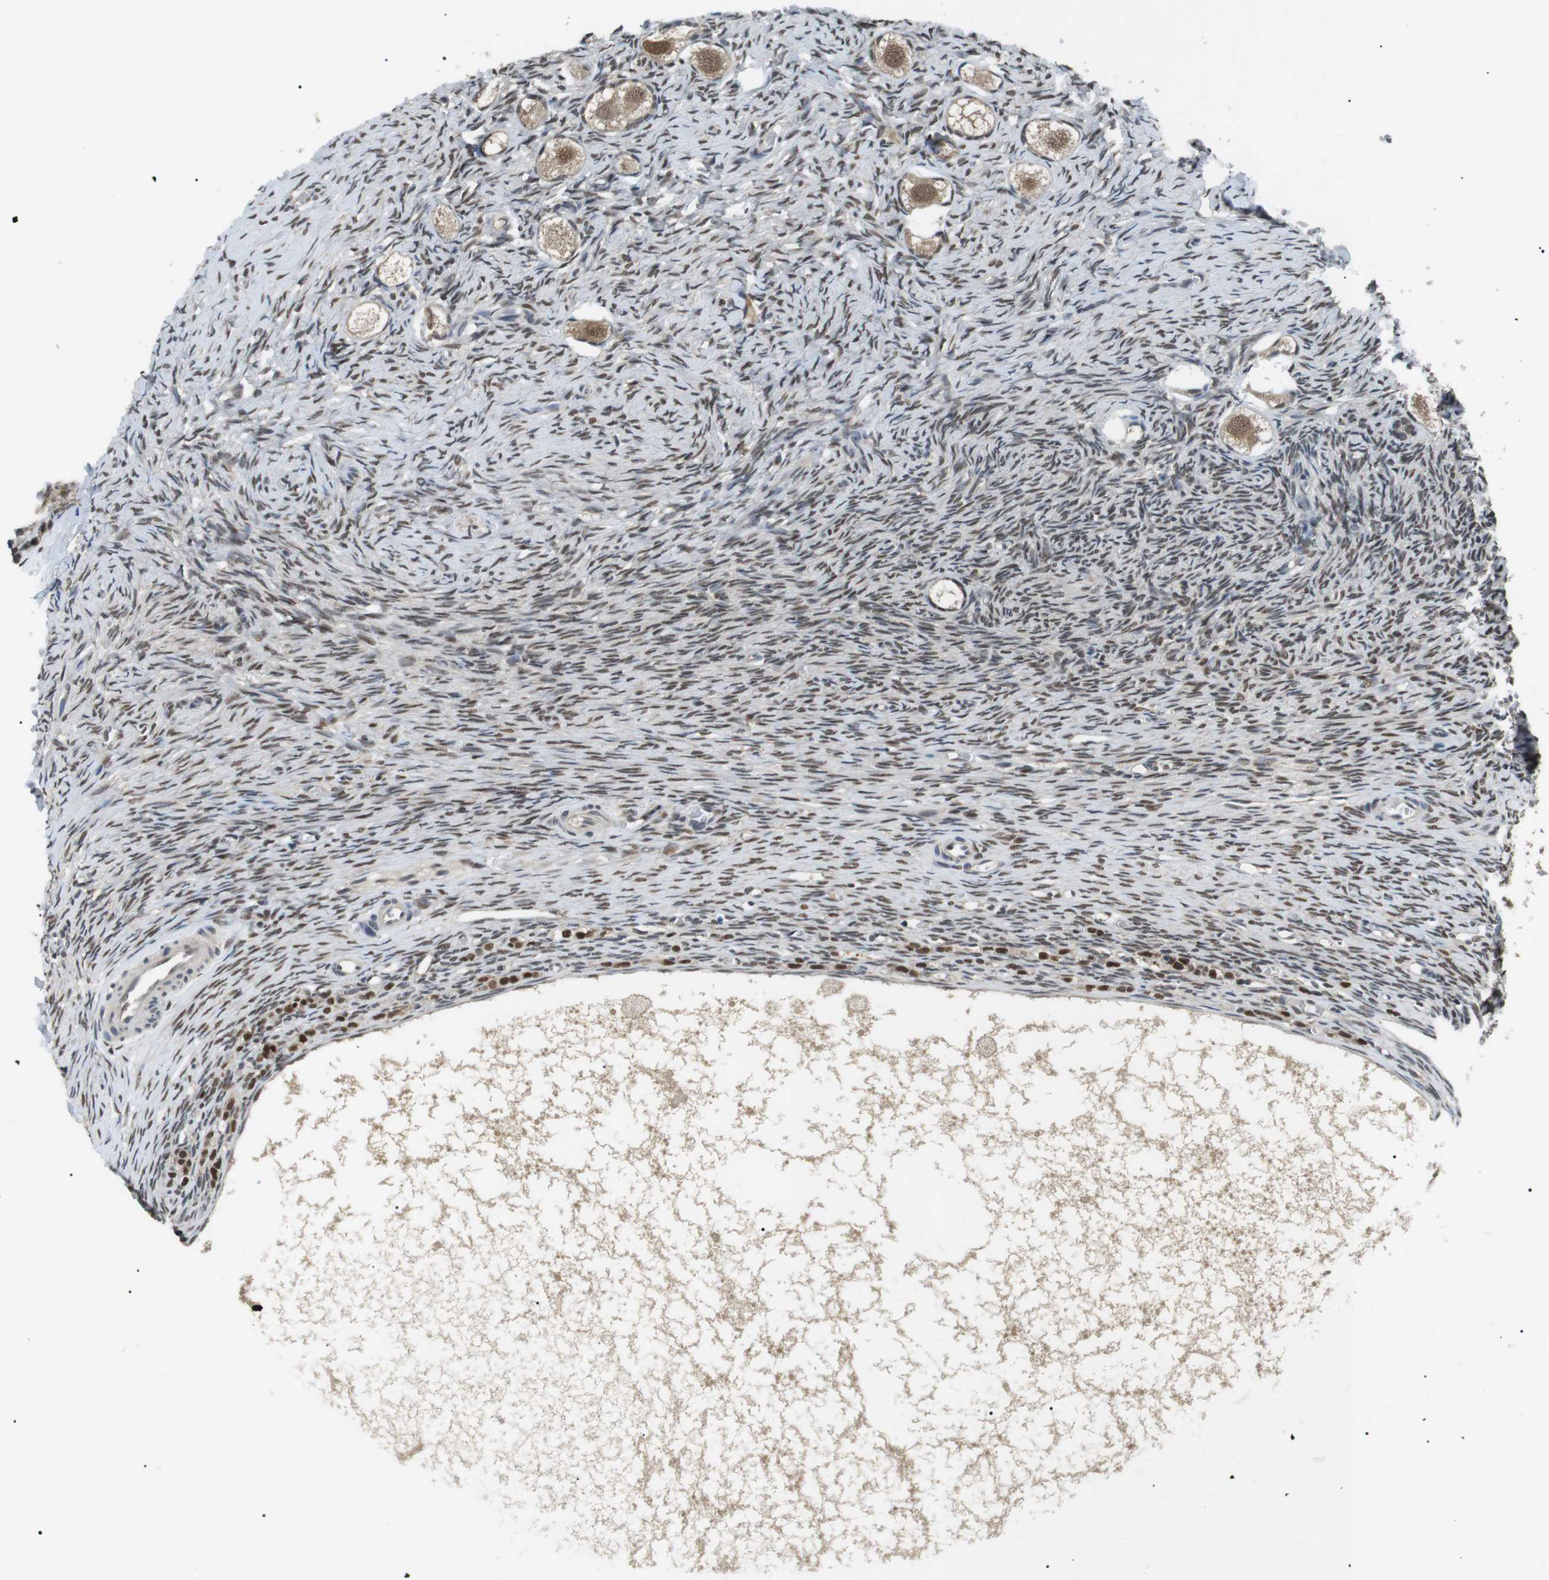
{"staining": {"intensity": "moderate", "quantity": ">75%", "location": "cytoplasmic/membranous,nuclear"}, "tissue": "ovary", "cell_type": "Follicle cells", "image_type": "normal", "snomed": [{"axis": "morphology", "description": "Normal tissue, NOS"}, {"axis": "topography", "description": "Ovary"}], "caption": "Benign ovary exhibits moderate cytoplasmic/membranous,nuclear positivity in about >75% of follicle cells, visualized by immunohistochemistry.", "gene": "ORAI3", "patient": {"sex": "female", "age": 27}}